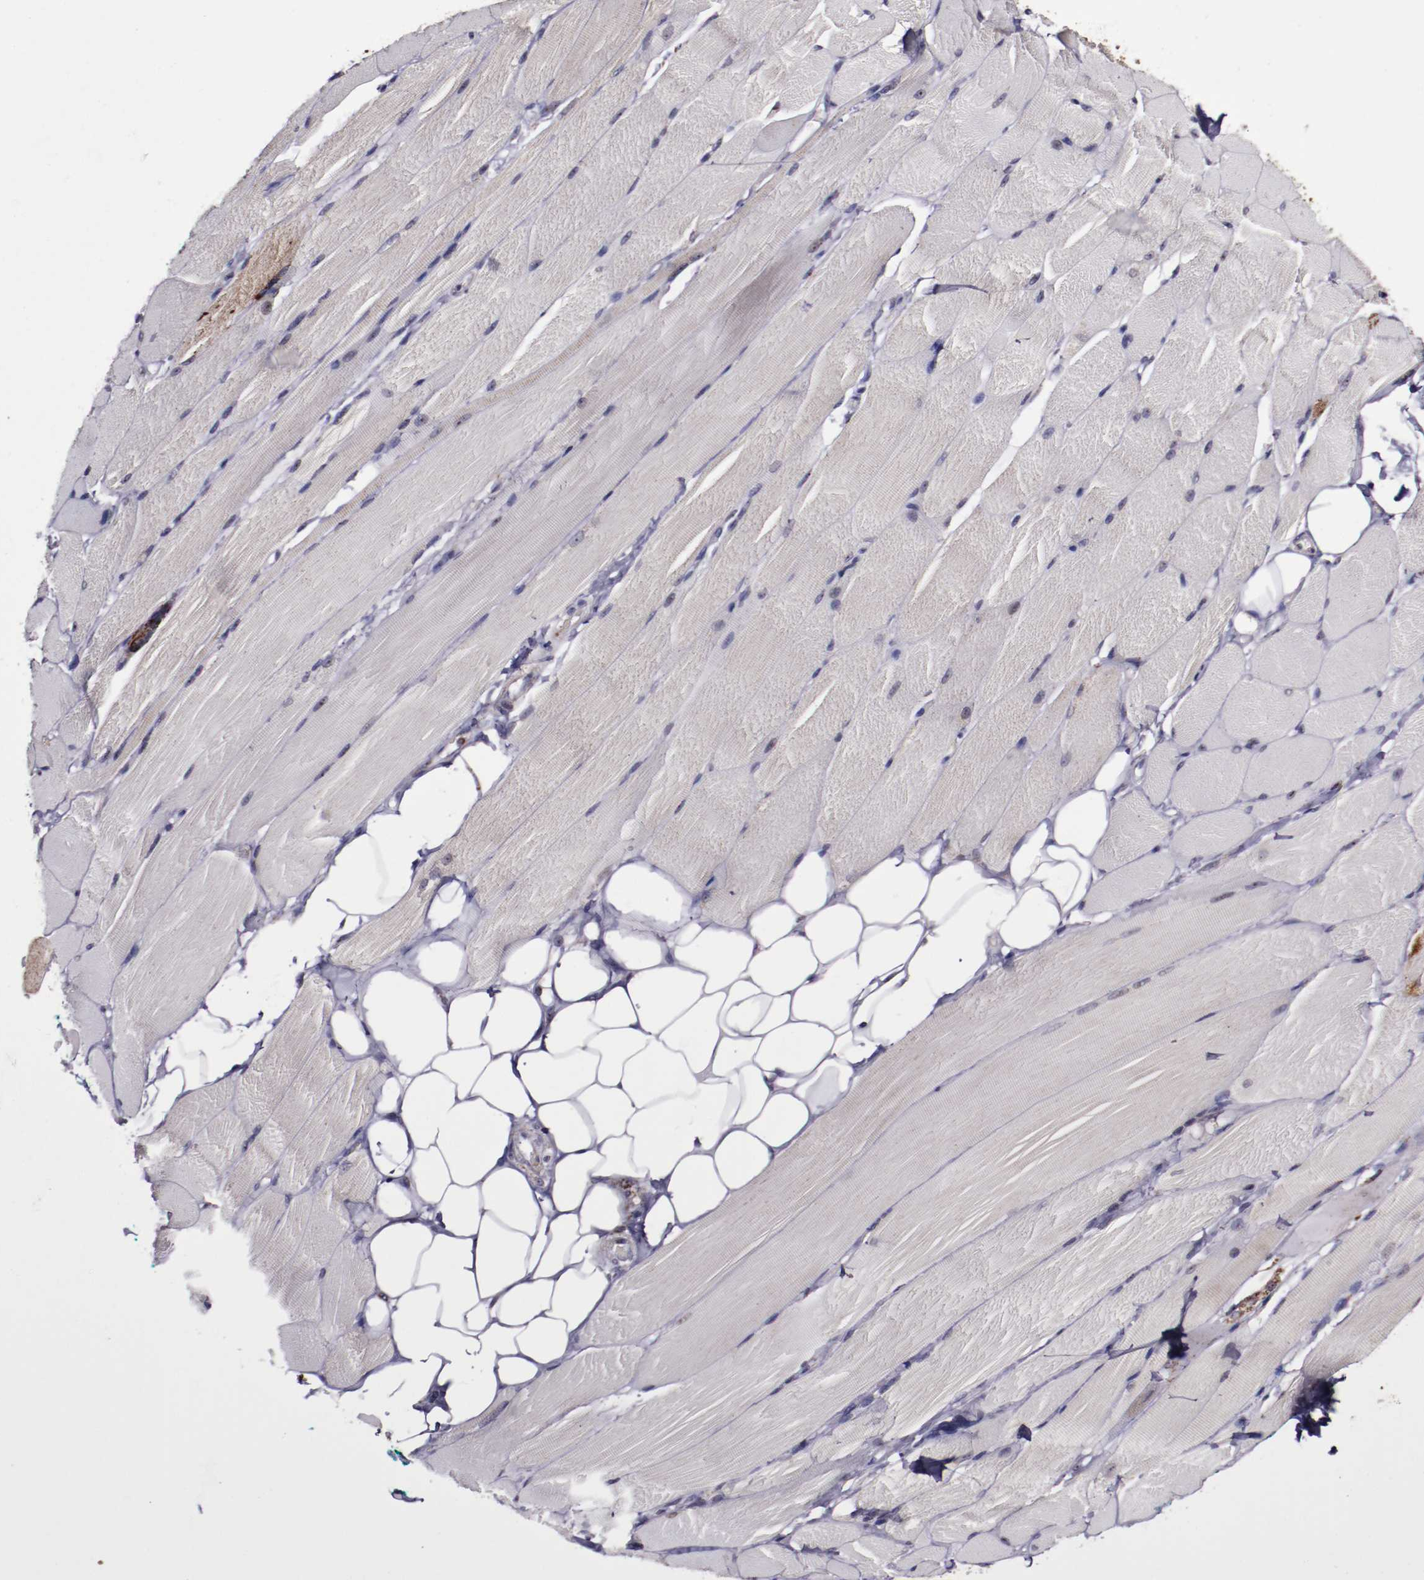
{"staining": {"intensity": "weak", "quantity": "25%-75%", "location": "cytoplasmic/membranous"}, "tissue": "skeletal muscle", "cell_type": "Myocytes", "image_type": "normal", "snomed": [{"axis": "morphology", "description": "Normal tissue, NOS"}, {"axis": "topography", "description": "Skeletal muscle"}, {"axis": "topography", "description": "Peripheral nerve tissue"}], "caption": "This image reveals IHC staining of unremarkable human skeletal muscle, with low weak cytoplasmic/membranous expression in about 25%-75% of myocytes.", "gene": "LONP1", "patient": {"sex": "female", "age": 84}}